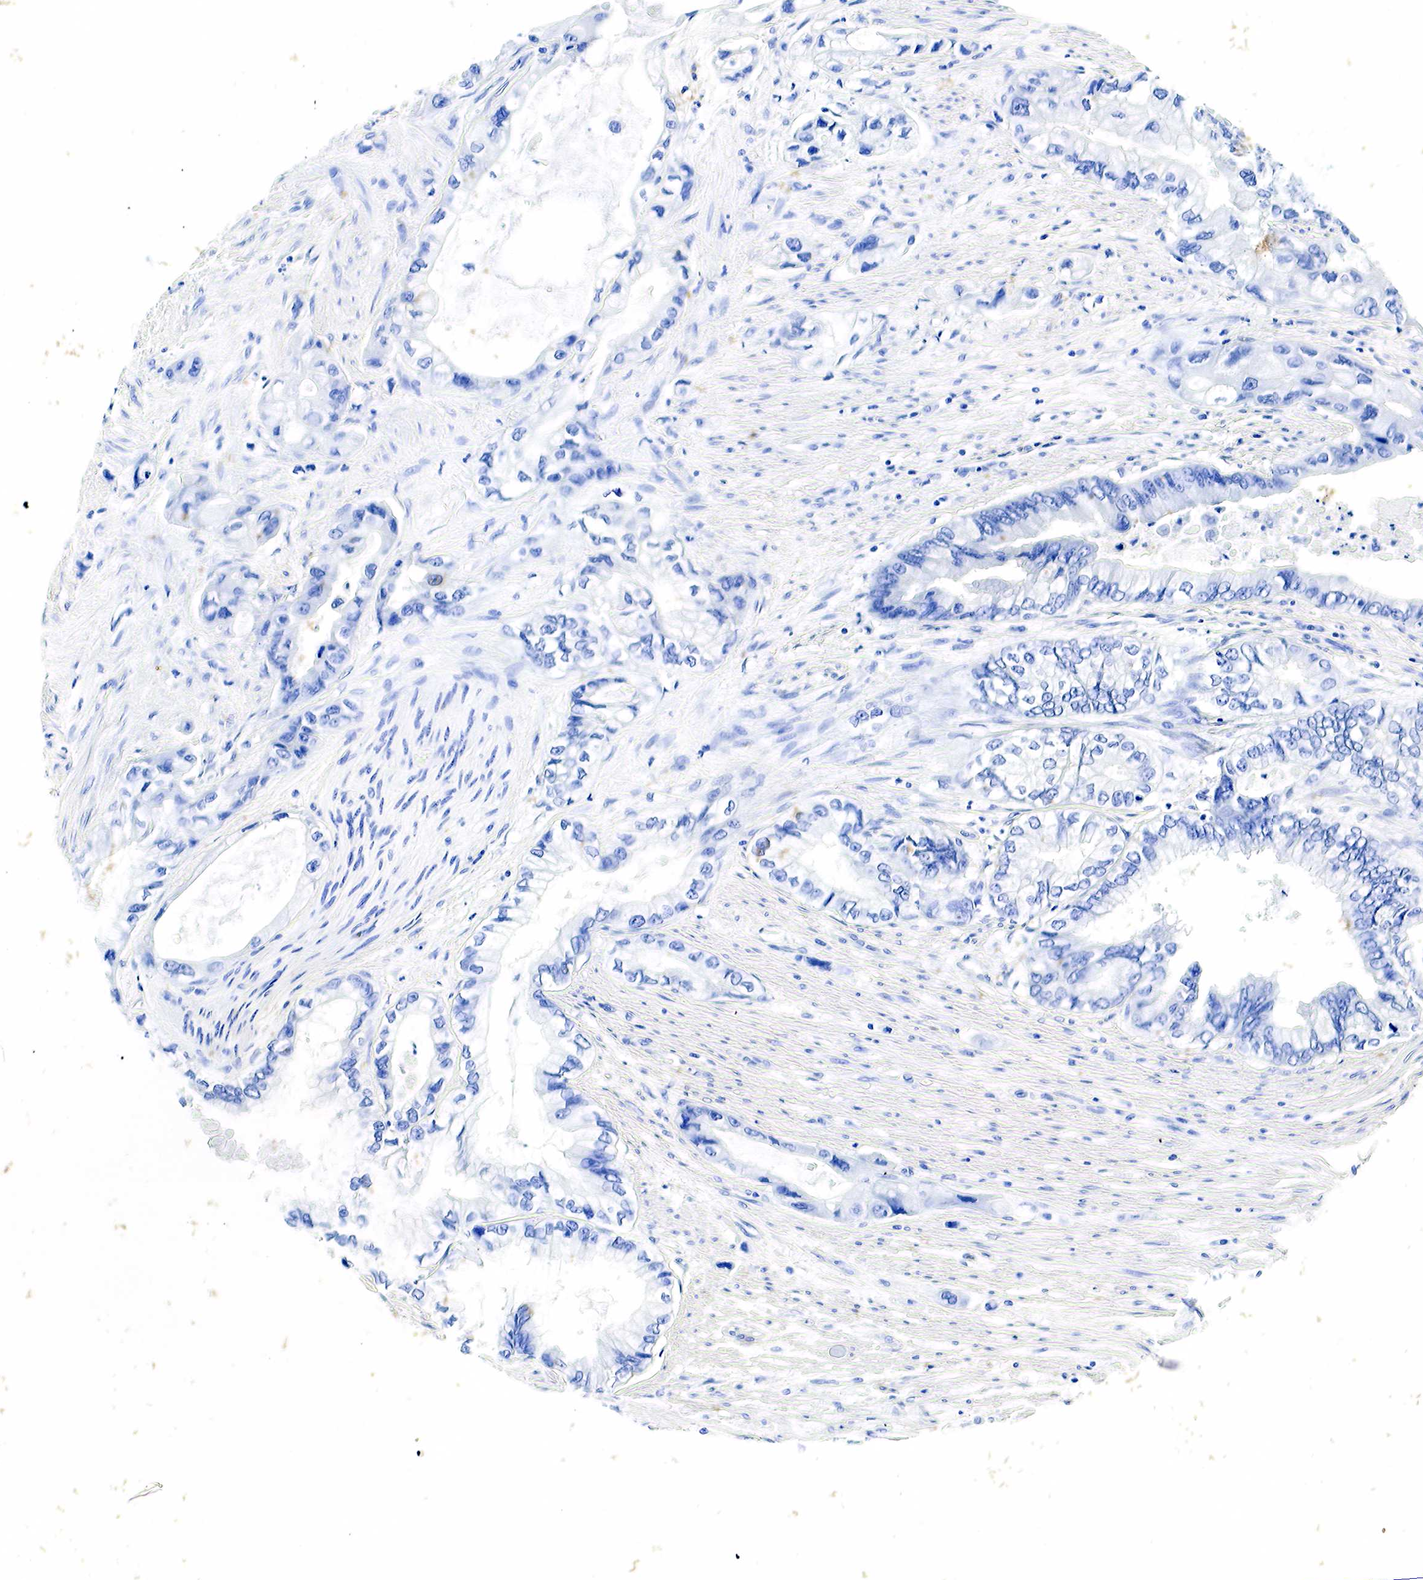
{"staining": {"intensity": "negative", "quantity": "none", "location": "none"}, "tissue": "pancreatic cancer", "cell_type": "Tumor cells", "image_type": "cancer", "snomed": [{"axis": "morphology", "description": "Adenocarcinoma, NOS"}, {"axis": "topography", "description": "Pancreas"}, {"axis": "topography", "description": "Stomach, upper"}], "caption": "DAB (3,3'-diaminobenzidine) immunohistochemical staining of pancreatic cancer (adenocarcinoma) demonstrates no significant positivity in tumor cells. (Immunohistochemistry (ihc), brightfield microscopy, high magnification).", "gene": "GCG", "patient": {"sex": "male", "age": 77}}